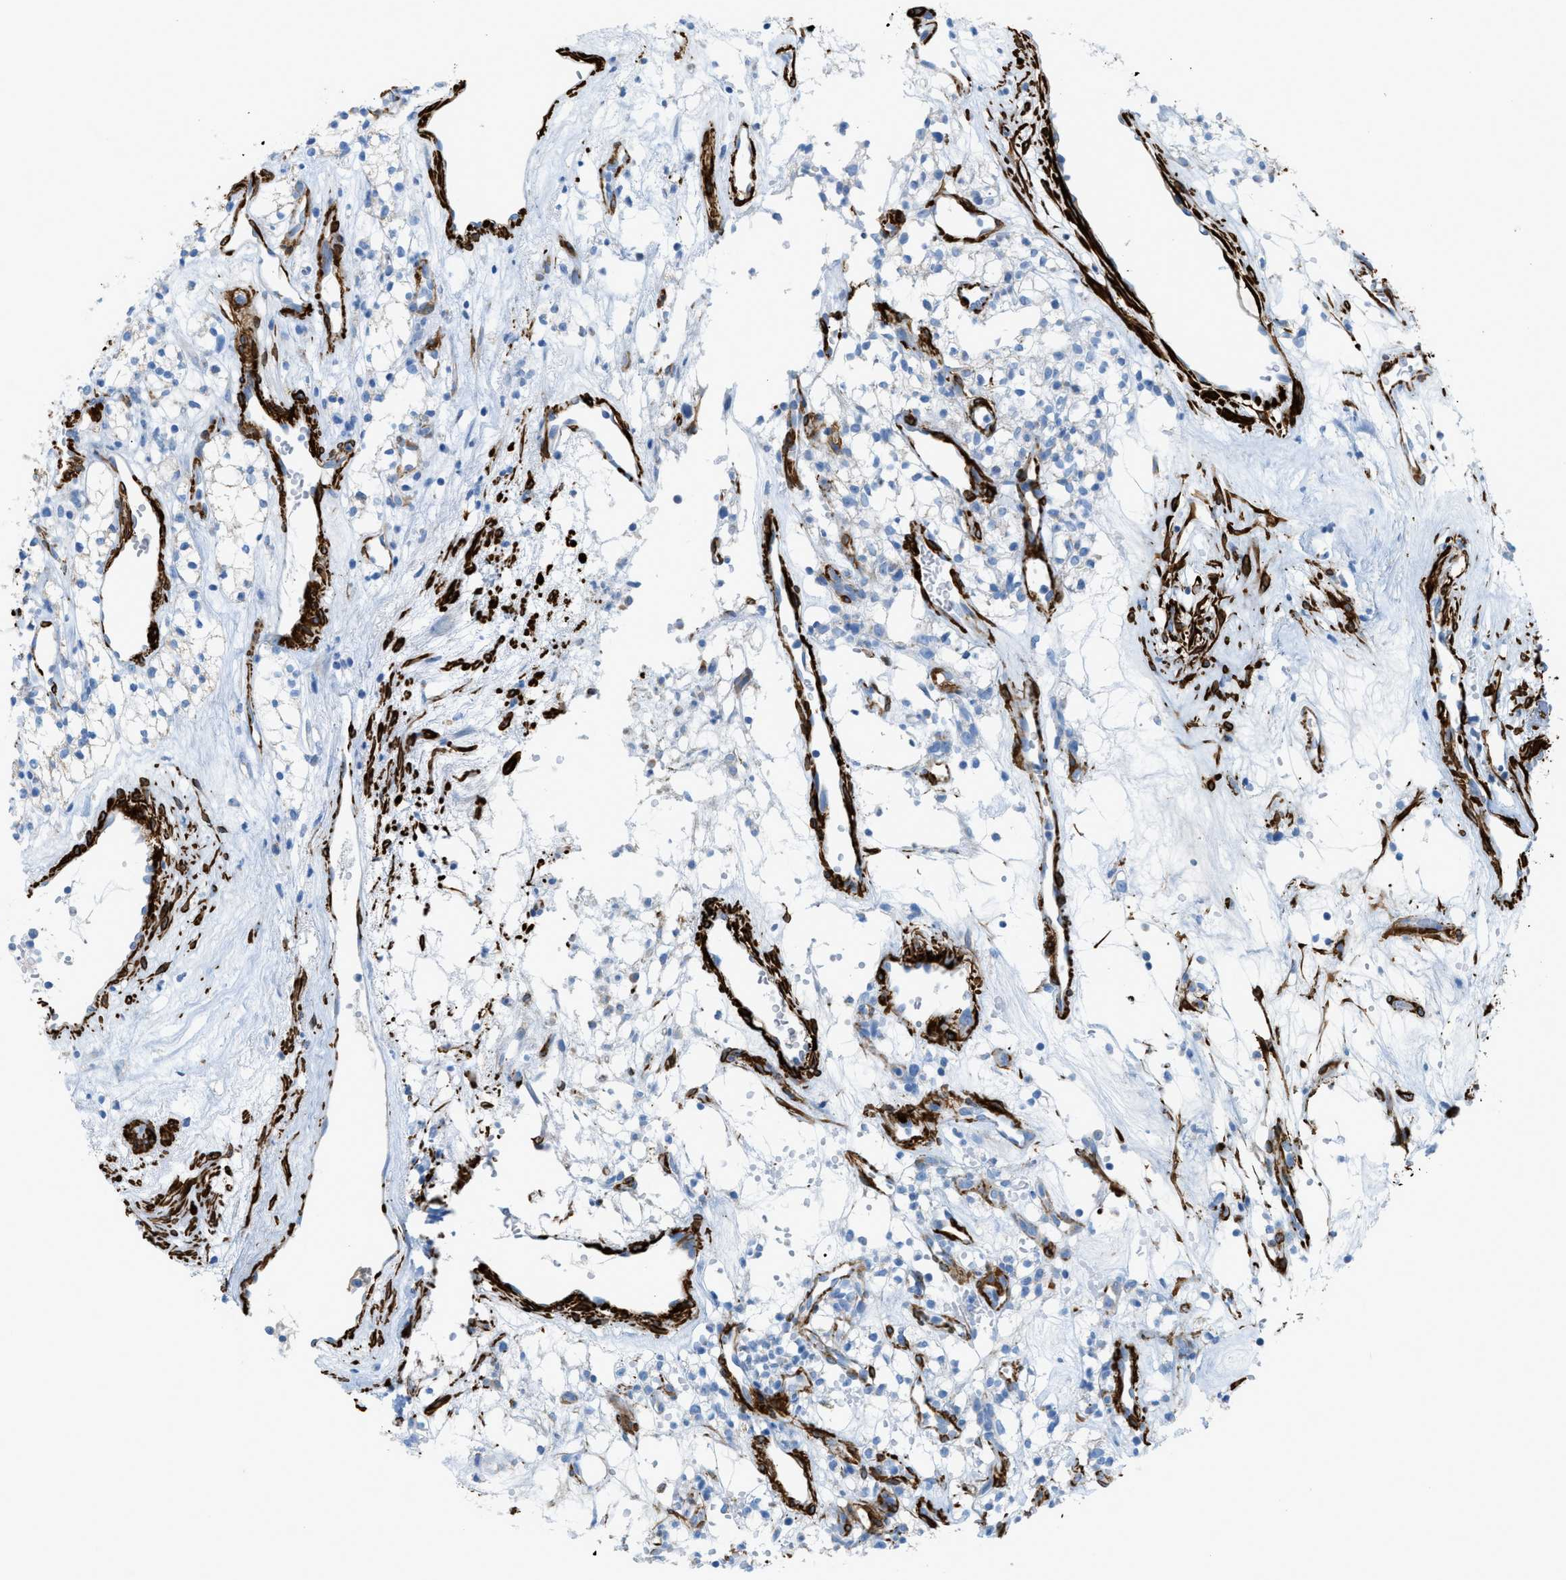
{"staining": {"intensity": "negative", "quantity": "none", "location": "none"}, "tissue": "renal cancer", "cell_type": "Tumor cells", "image_type": "cancer", "snomed": [{"axis": "morphology", "description": "Adenocarcinoma, NOS"}, {"axis": "topography", "description": "Kidney"}], "caption": "Protein analysis of renal cancer exhibits no significant staining in tumor cells.", "gene": "MYH11", "patient": {"sex": "male", "age": 59}}